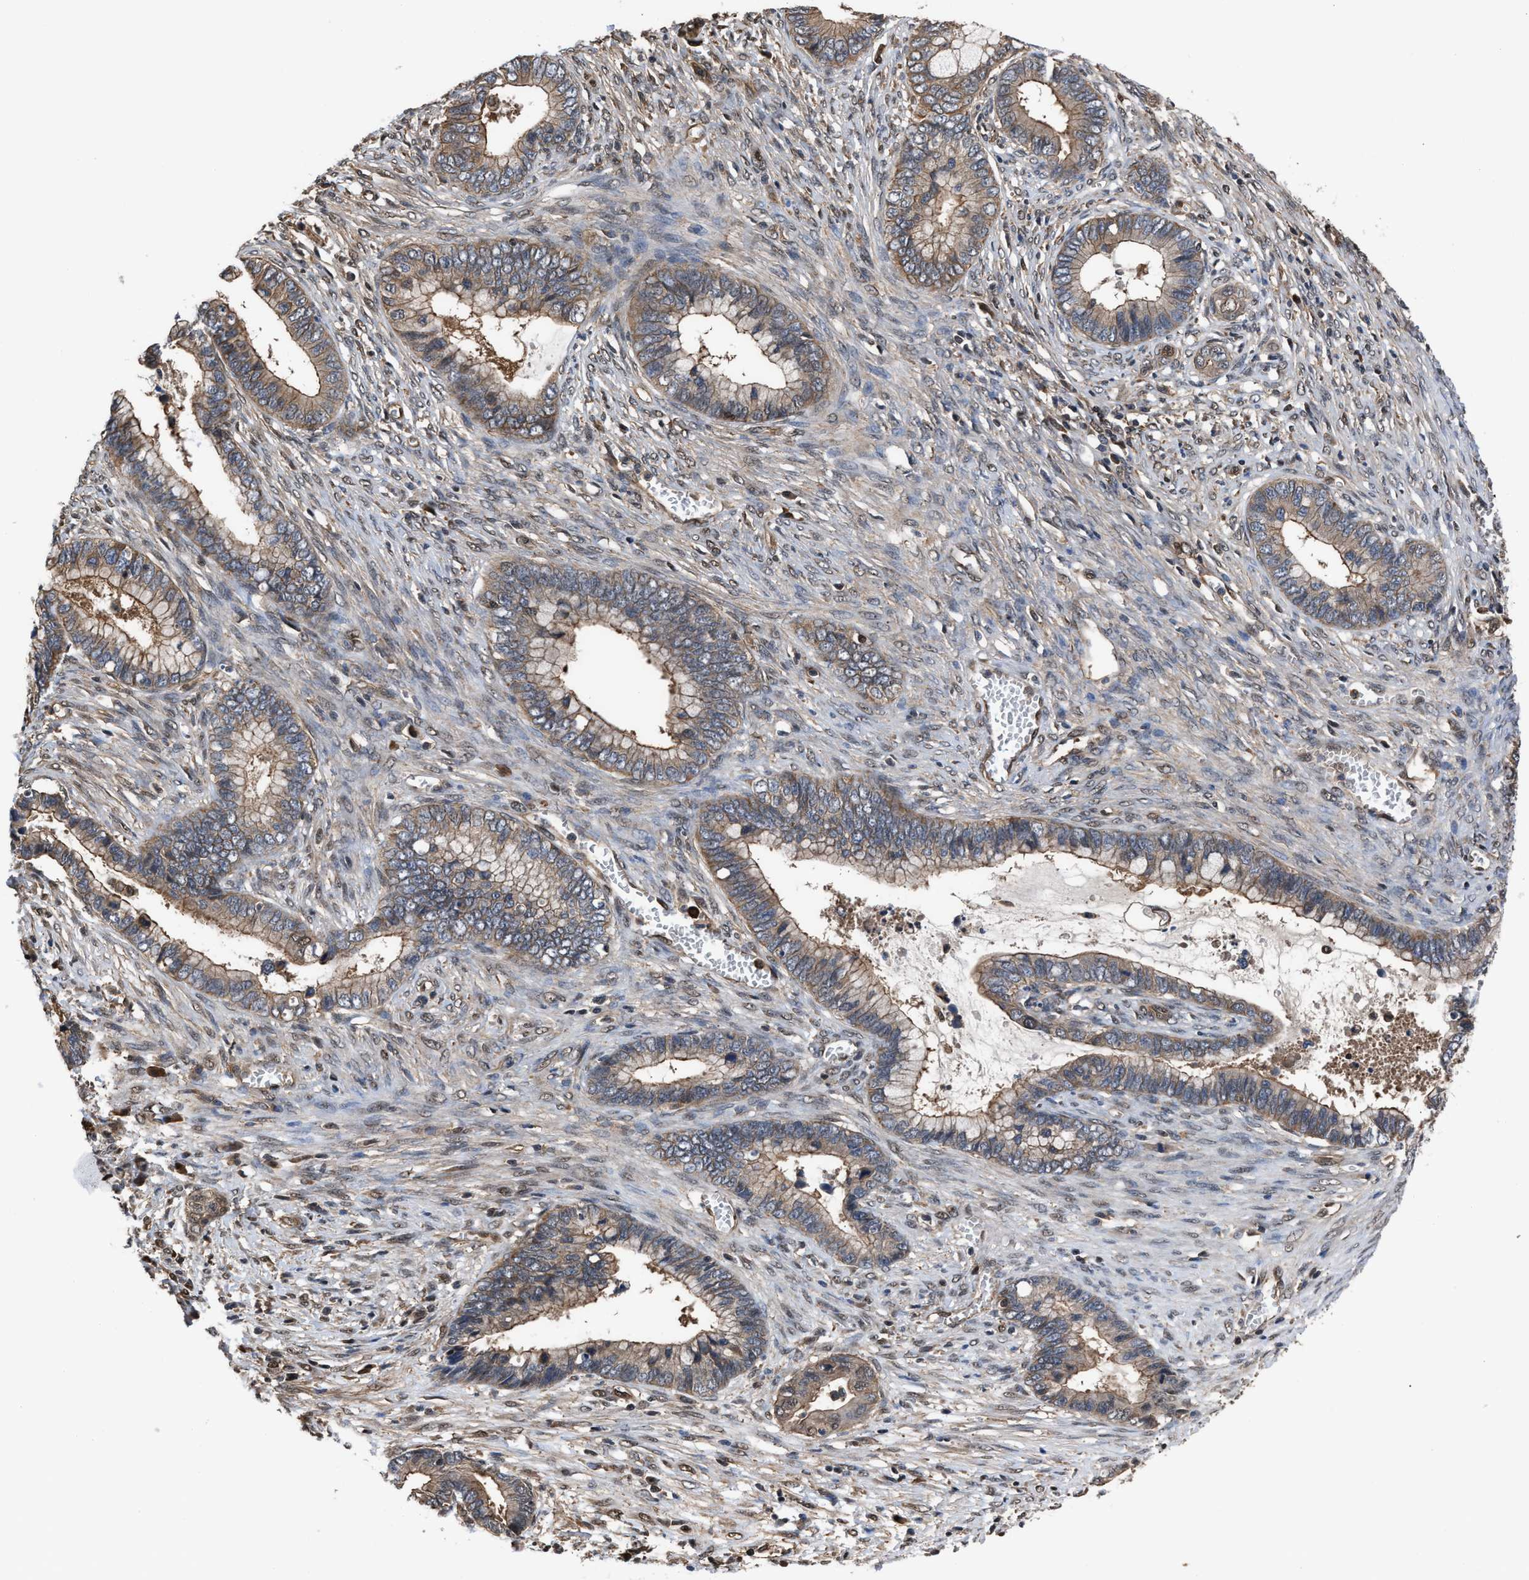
{"staining": {"intensity": "weak", "quantity": ">75%", "location": "cytoplasmic/membranous,nuclear"}, "tissue": "cervical cancer", "cell_type": "Tumor cells", "image_type": "cancer", "snomed": [{"axis": "morphology", "description": "Adenocarcinoma, NOS"}, {"axis": "topography", "description": "Cervix"}], "caption": "Cervical cancer (adenocarcinoma) tissue shows weak cytoplasmic/membranous and nuclear positivity in approximately >75% of tumor cells", "gene": "SCAI", "patient": {"sex": "female", "age": 44}}